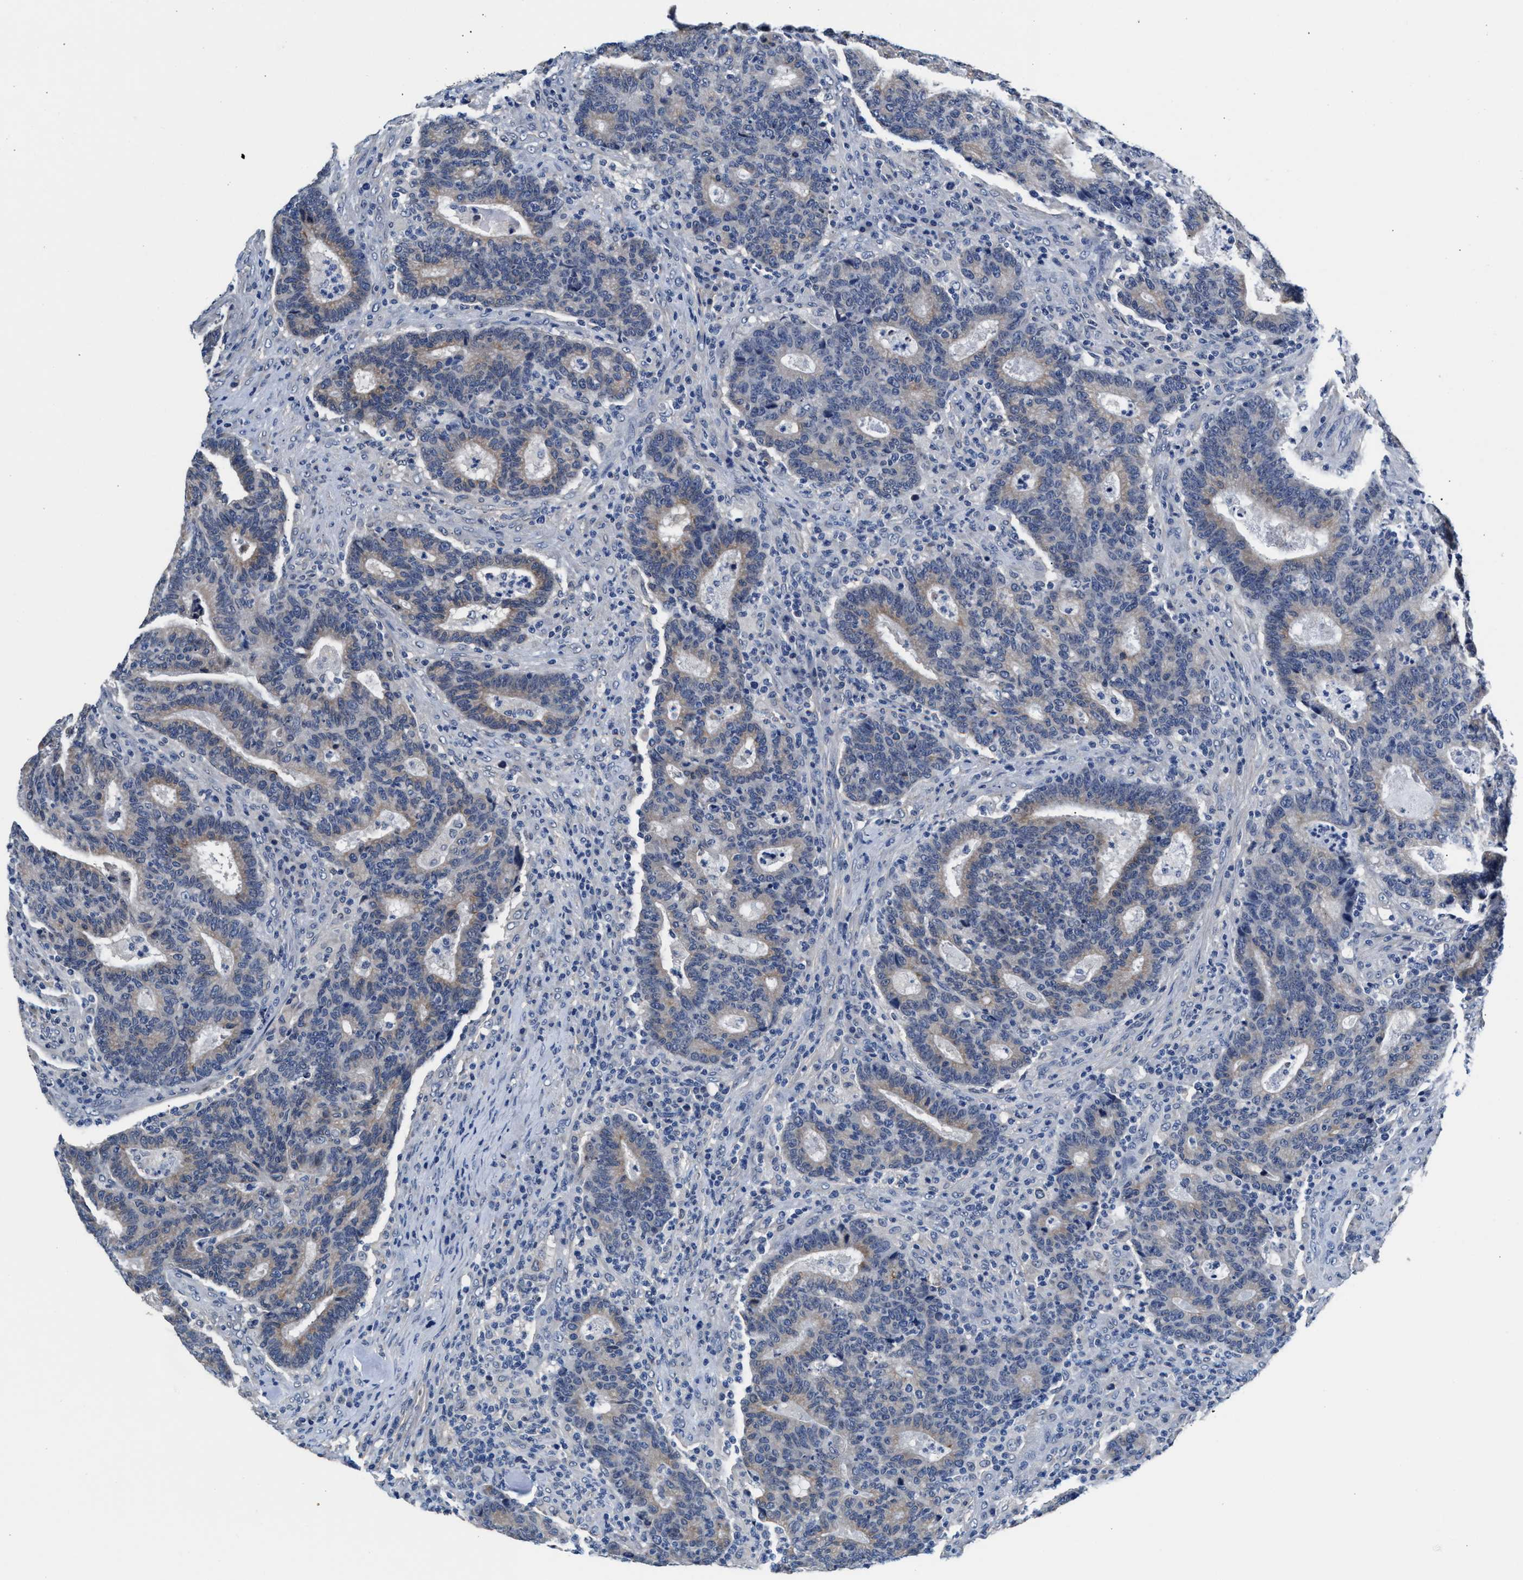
{"staining": {"intensity": "weak", "quantity": "25%-75%", "location": "cytoplasmic/membranous"}, "tissue": "colorectal cancer", "cell_type": "Tumor cells", "image_type": "cancer", "snomed": [{"axis": "morphology", "description": "Adenocarcinoma, NOS"}, {"axis": "topography", "description": "Colon"}], "caption": "Tumor cells display low levels of weak cytoplasmic/membranous expression in approximately 25%-75% of cells in human colorectal cancer.", "gene": "MYH3", "patient": {"sex": "female", "age": 75}}